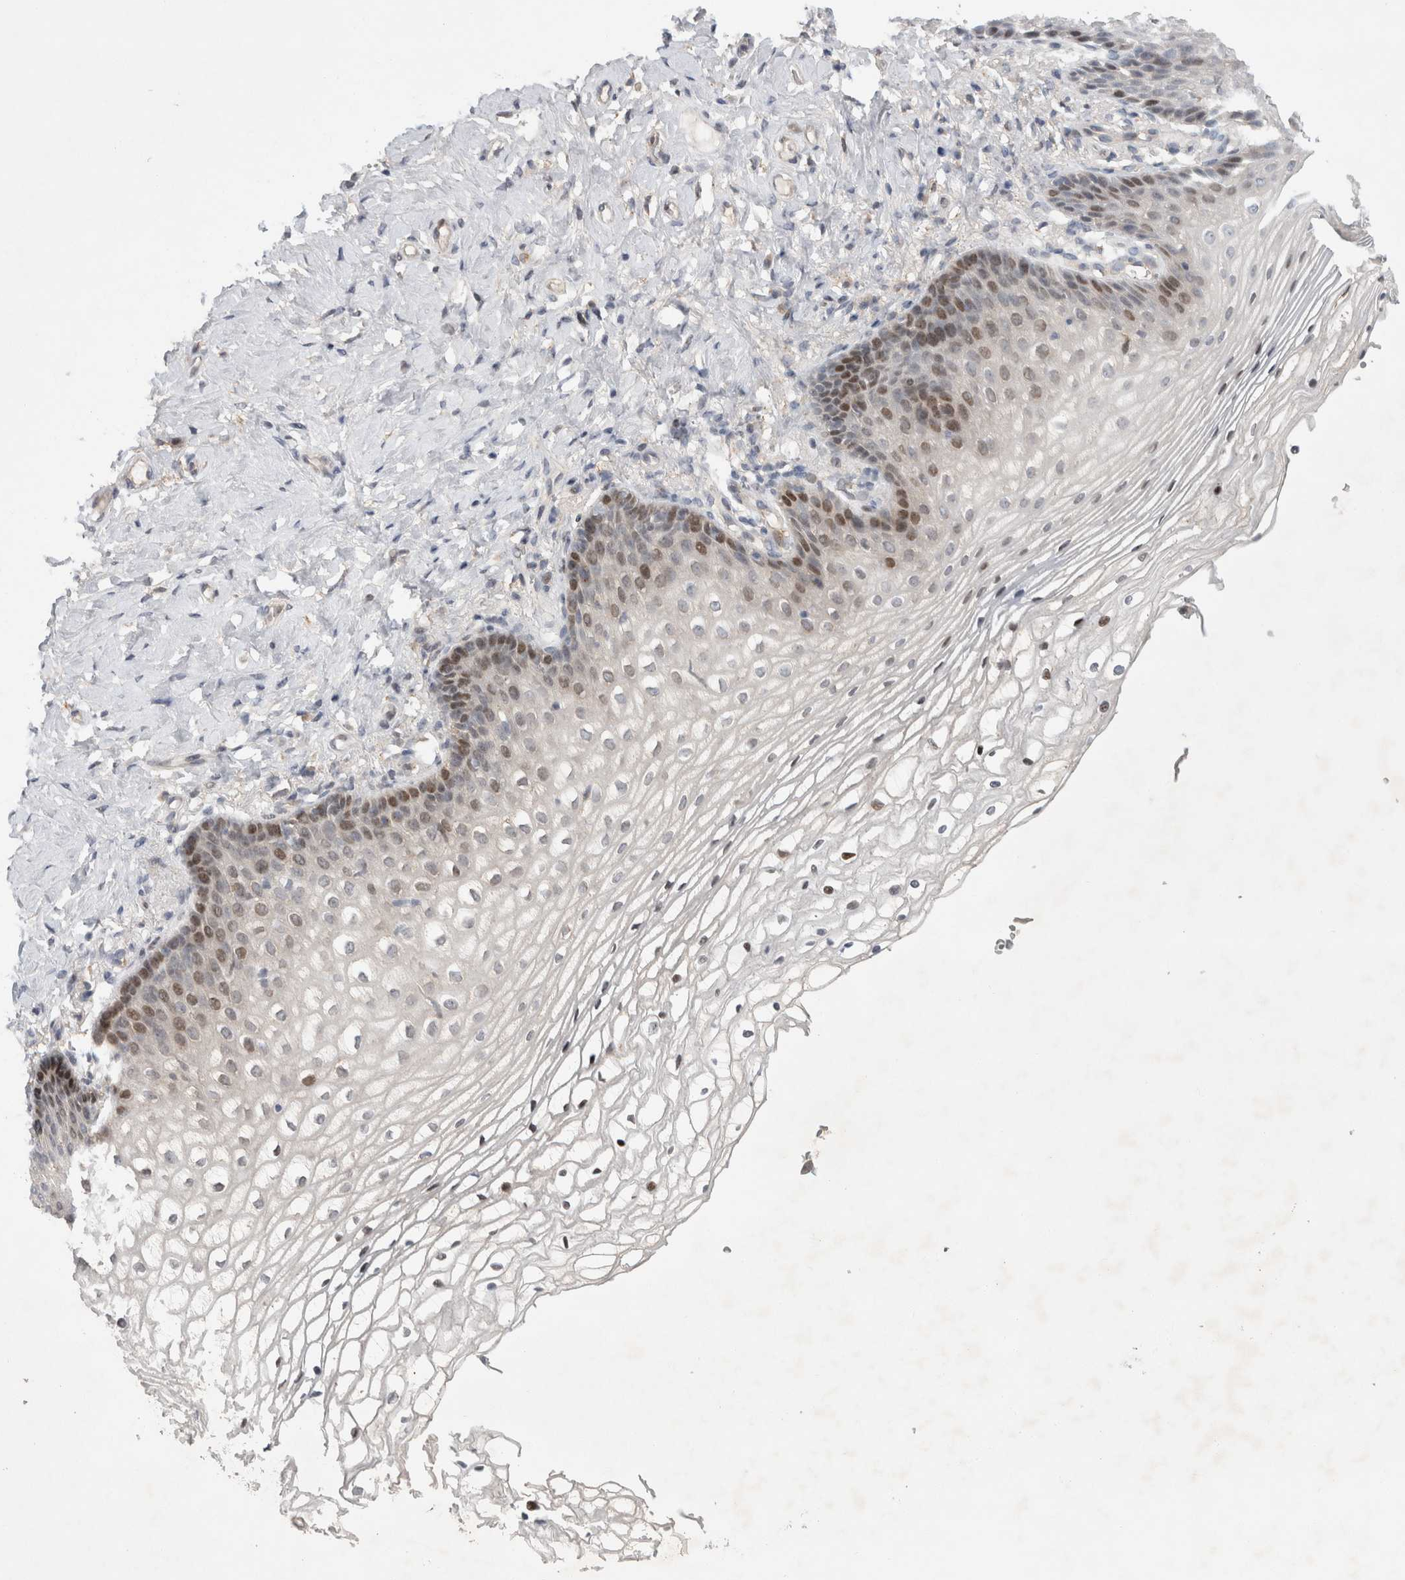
{"staining": {"intensity": "moderate", "quantity": "25%-75%", "location": "nuclear"}, "tissue": "vagina", "cell_type": "Squamous epithelial cells", "image_type": "normal", "snomed": [{"axis": "morphology", "description": "Normal tissue, NOS"}, {"axis": "topography", "description": "Vagina"}], "caption": "DAB (3,3'-diaminobenzidine) immunohistochemical staining of unremarkable human vagina shows moderate nuclear protein staining in about 25%-75% of squamous epithelial cells.", "gene": "C8orf58", "patient": {"sex": "female", "age": 60}}